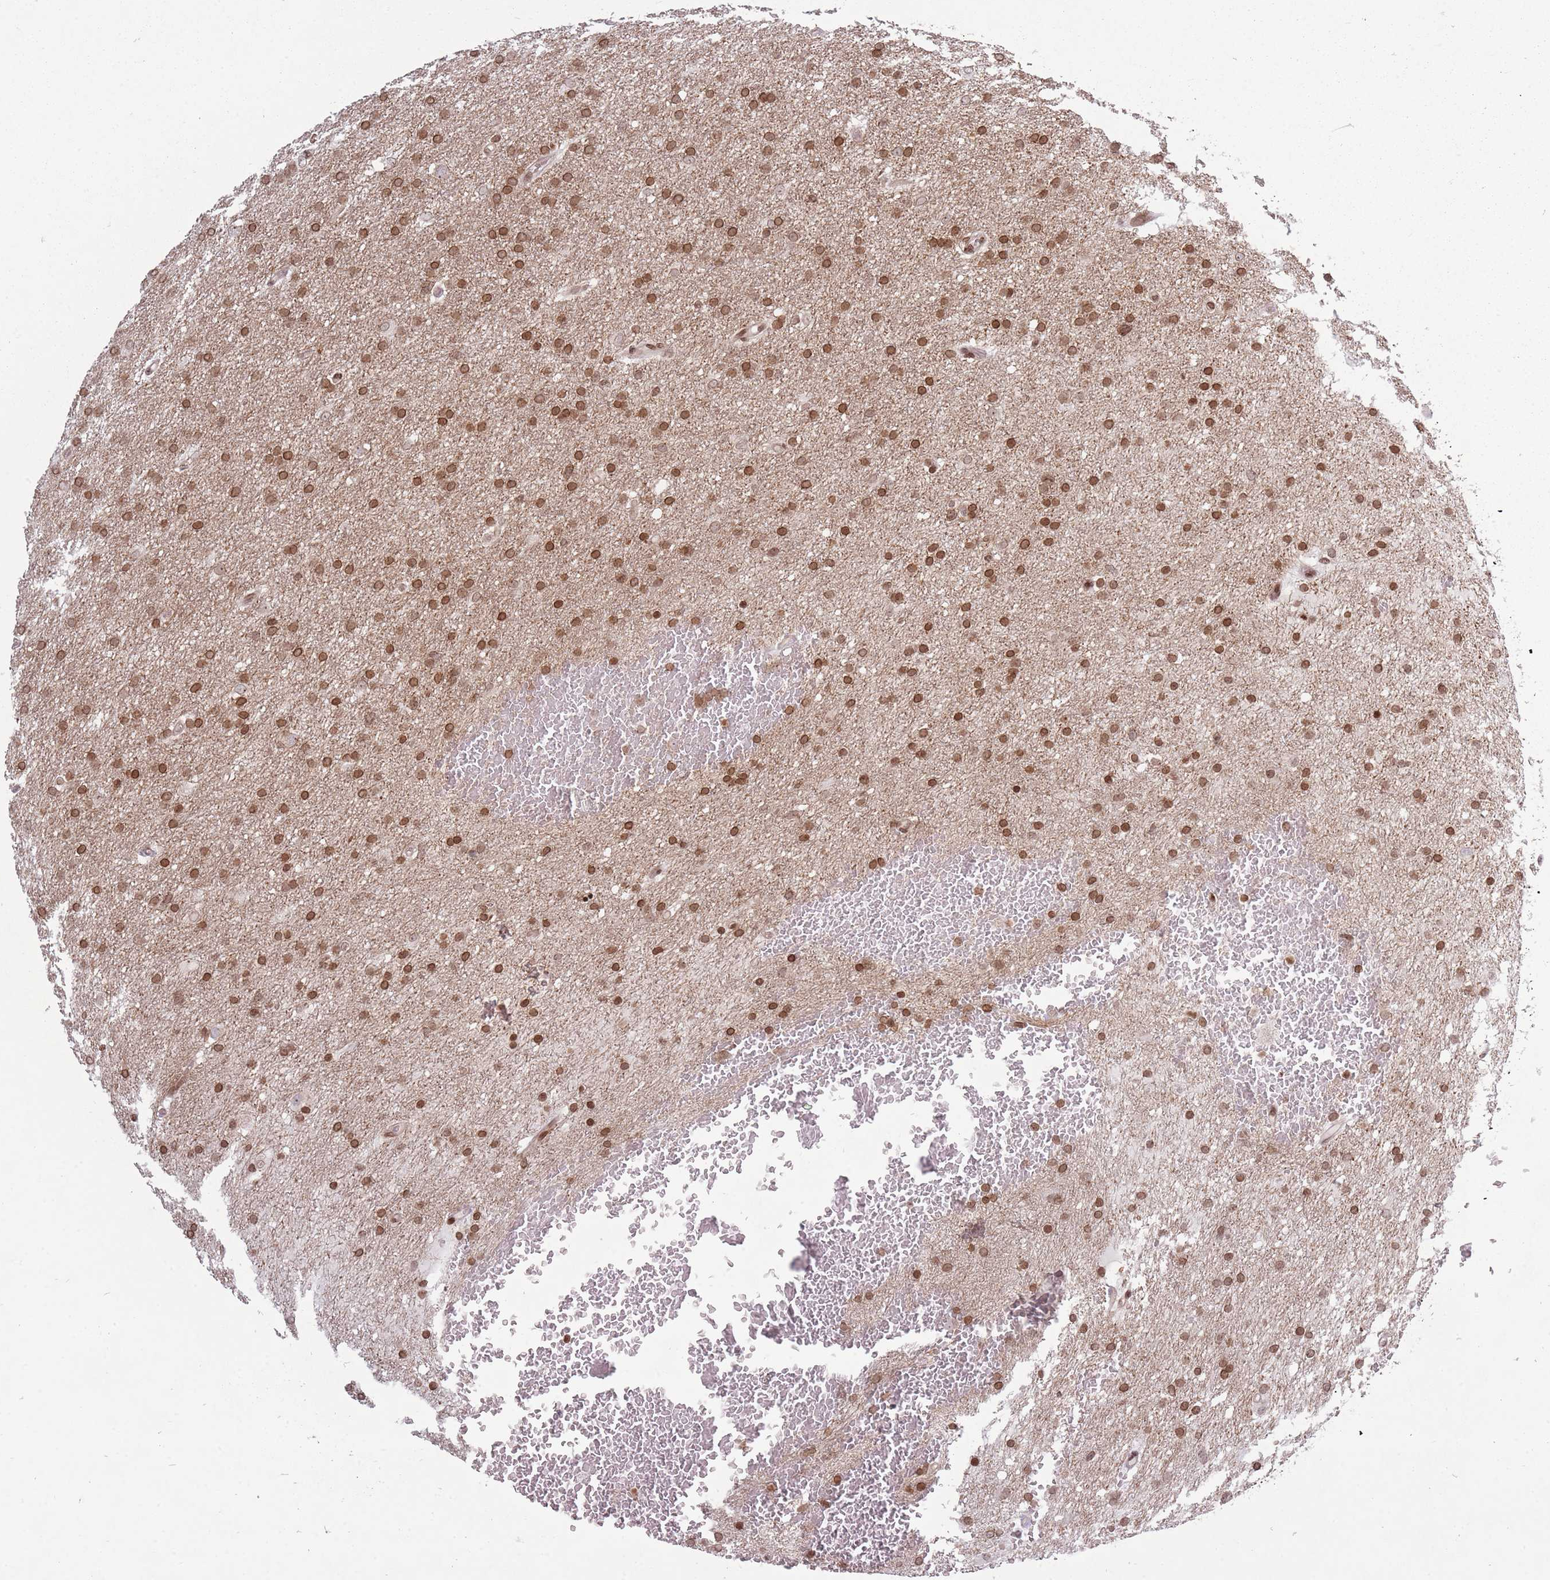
{"staining": {"intensity": "moderate", "quantity": ">75%", "location": "nuclear"}, "tissue": "glioma", "cell_type": "Tumor cells", "image_type": "cancer", "snomed": [{"axis": "morphology", "description": "Glioma, malignant, High grade"}, {"axis": "topography", "description": "Cerebral cortex"}], "caption": "A micrograph of human malignant glioma (high-grade) stained for a protein shows moderate nuclear brown staining in tumor cells. Using DAB (3,3'-diaminobenzidine) (brown) and hematoxylin (blue) stains, captured at high magnification using brightfield microscopy.", "gene": "TMC6", "patient": {"sex": "female", "age": 36}}